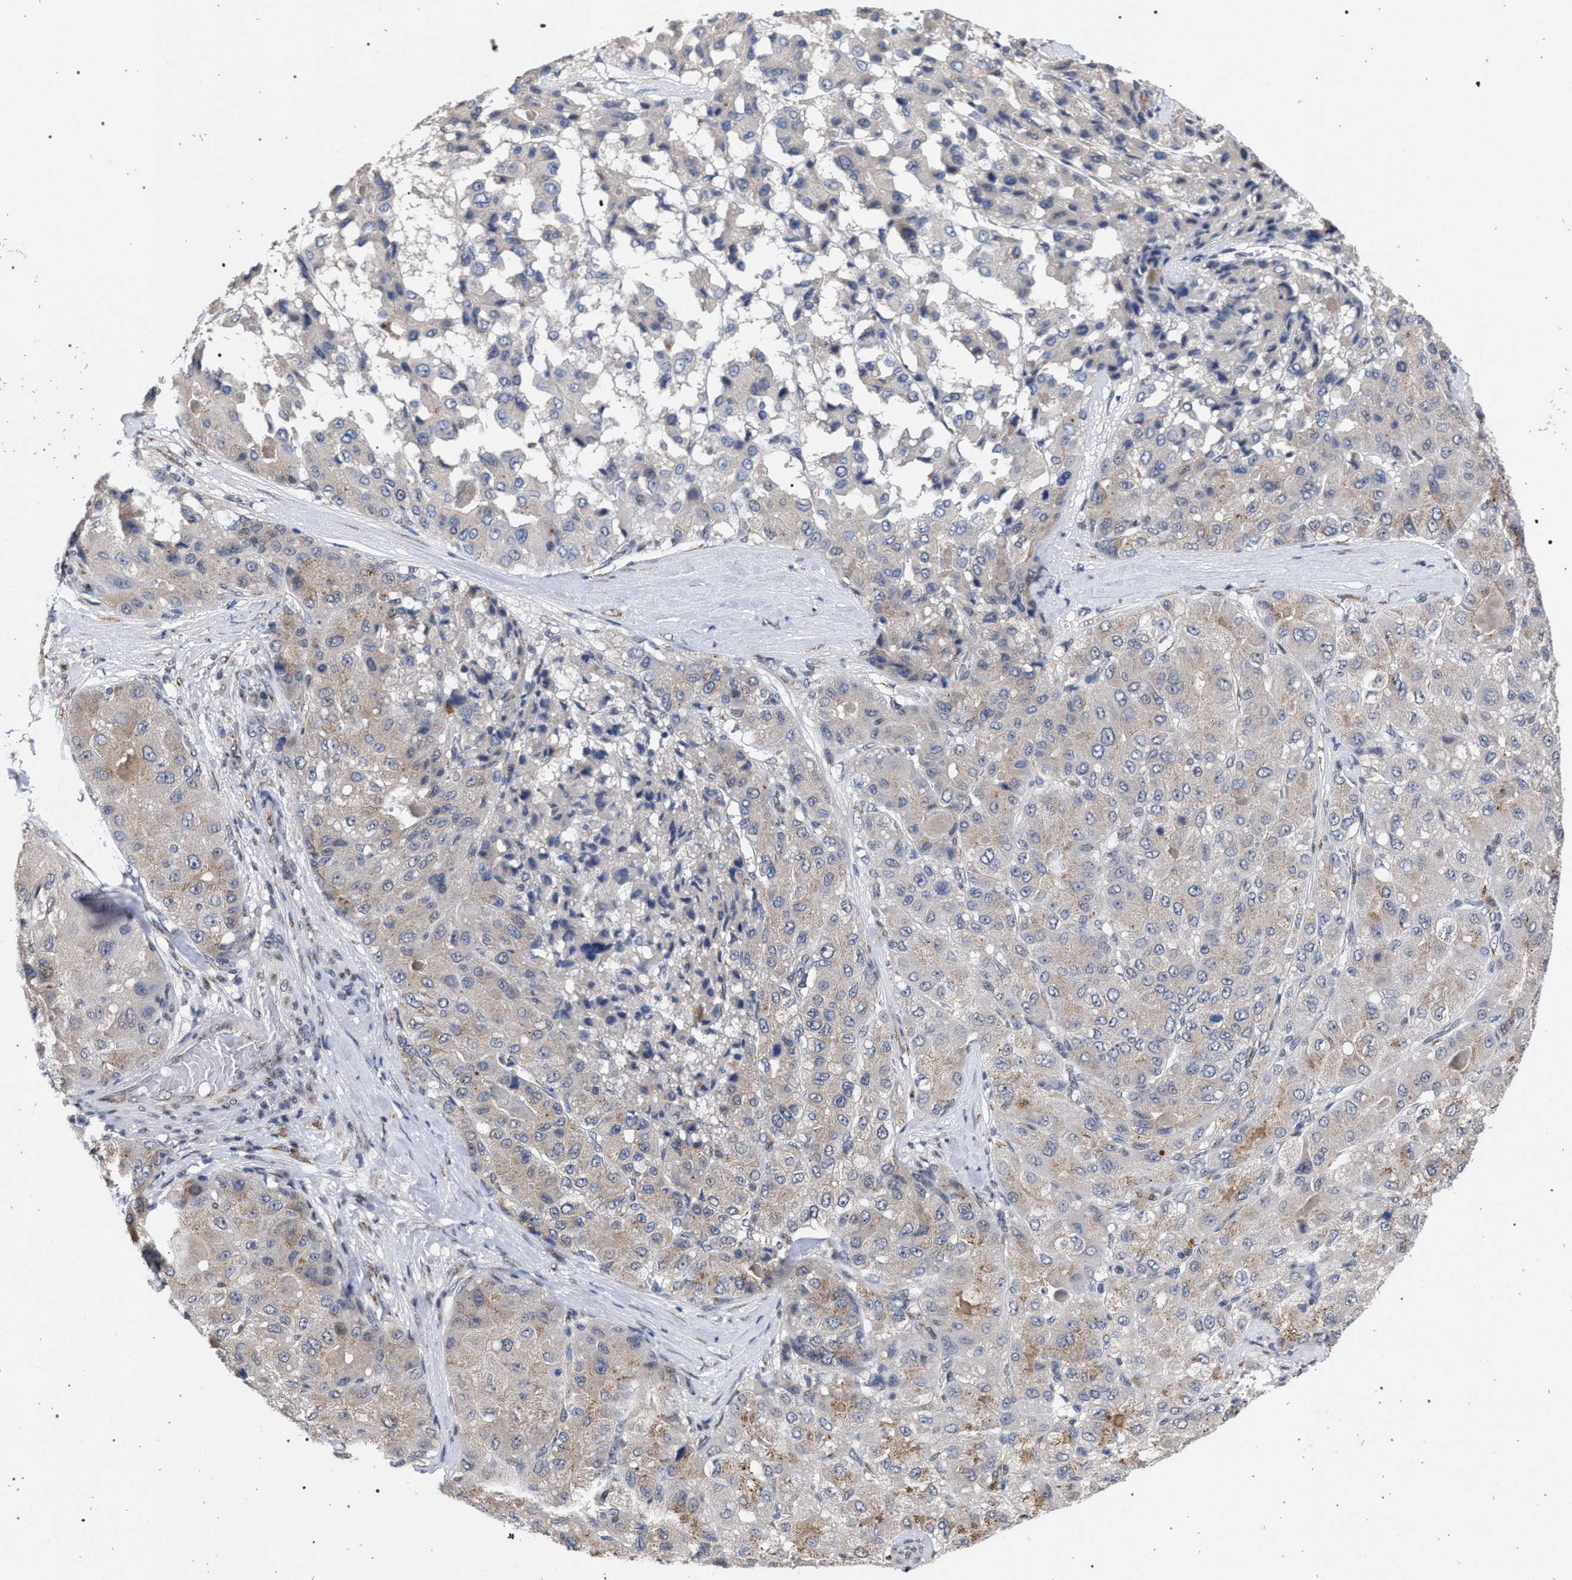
{"staining": {"intensity": "moderate", "quantity": "25%-75%", "location": "cytoplasmic/membranous"}, "tissue": "liver cancer", "cell_type": "Tumor cells", "image_type": "cancer", "snomed": [{"axis": "morphology", "description": "Carcinoma, Hepatocellular, NOS"}, {"axis": "topography", "description": "Liver"}], "caption": "A brown stain highlights moderate cytoplasmic/membranous expression of a protein in liver hepatocellular carcinoma tumor cells.", "gene": "GOLGA2", "patient": {"sex": "male", "age": 80}}